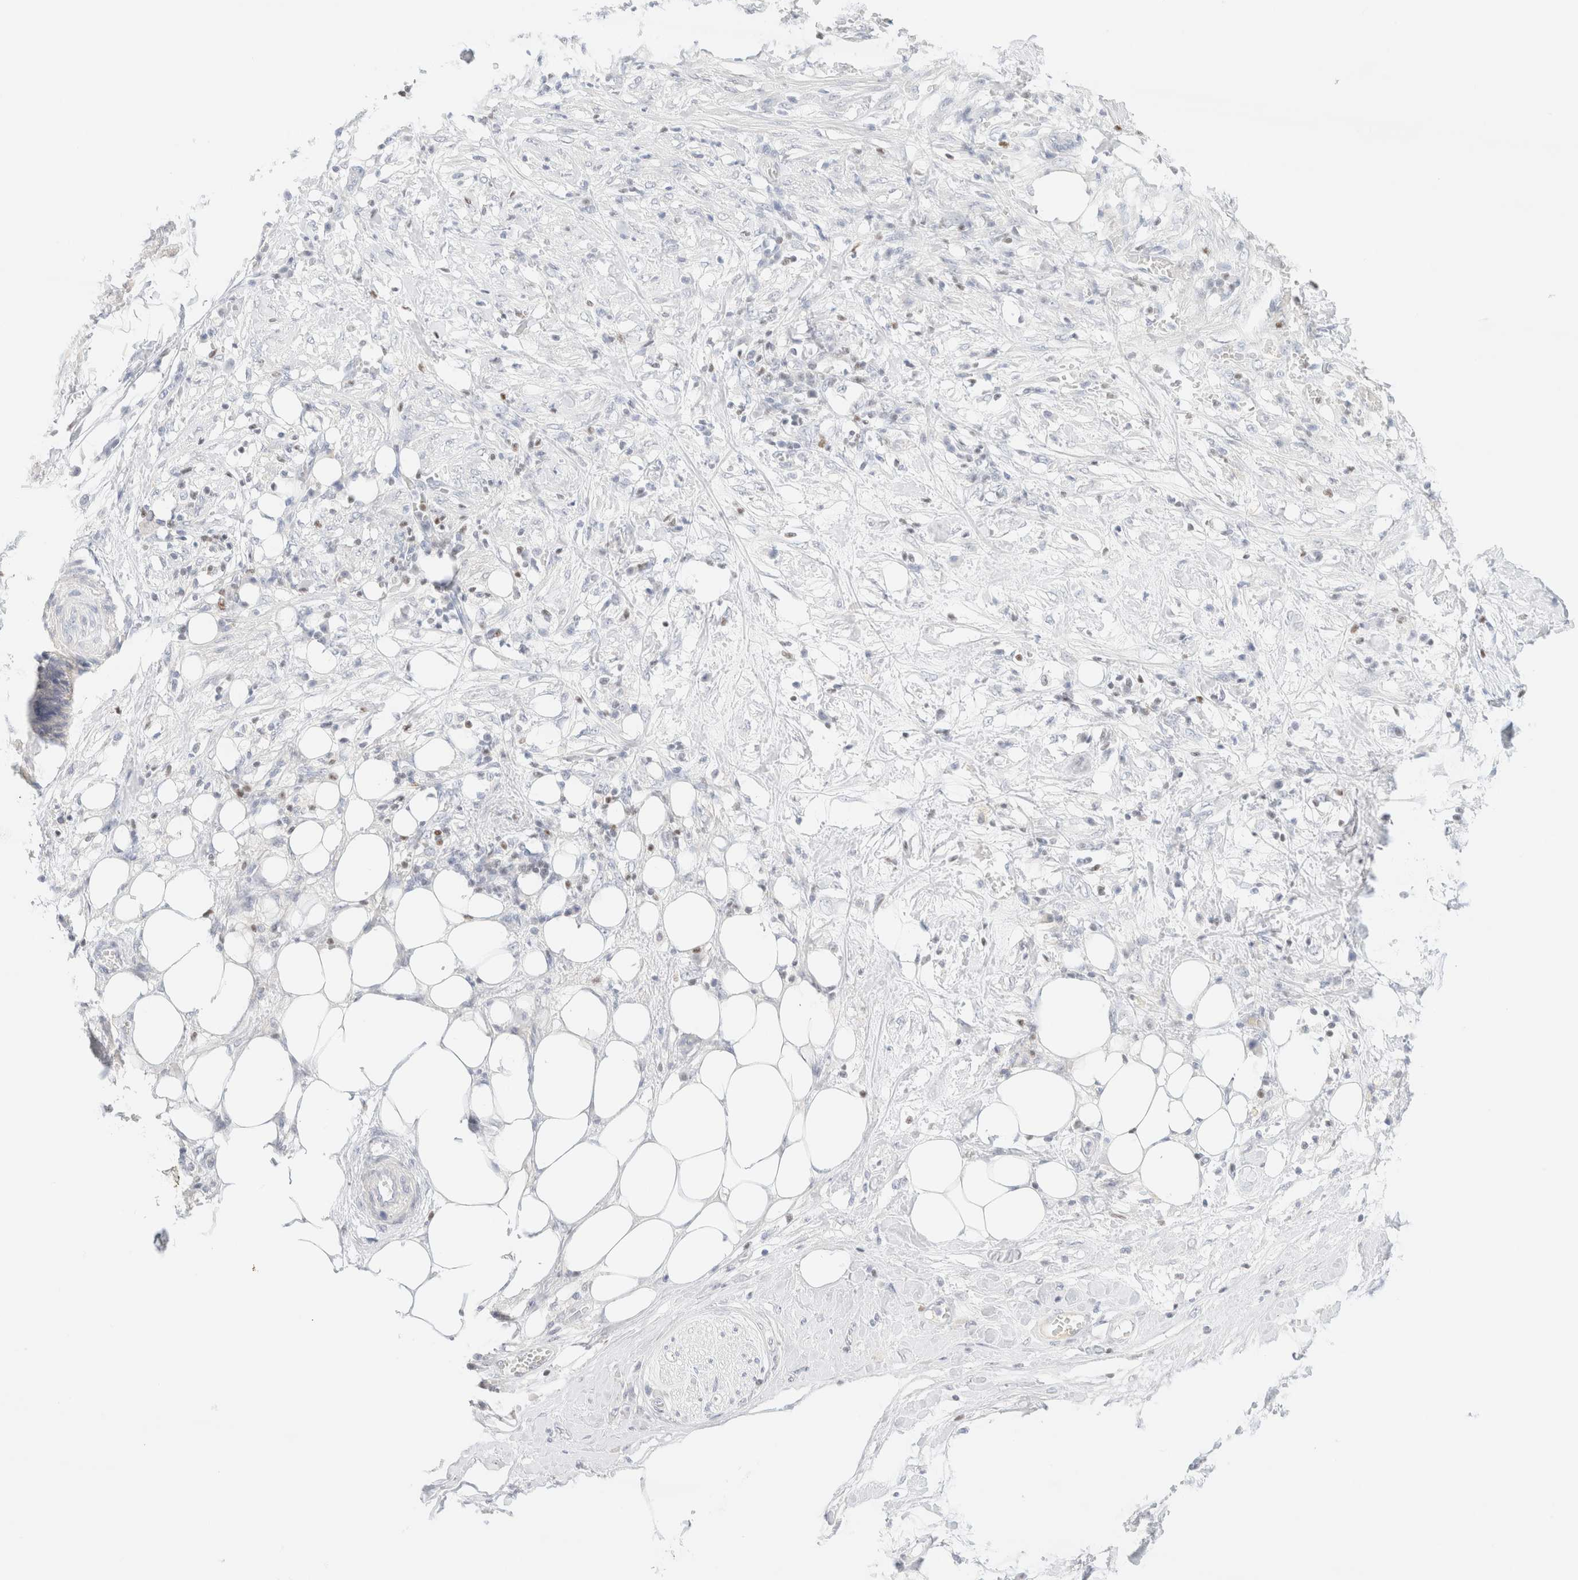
{"staining": {"intensity": "negative", "quantity": "none", "location": "none"}, "tissue": "pancreatic cancer", "cell_type": "Tumor cells", "image_type": "cancer", "snomed": [{"axis": "morphology", "description": "Adenocarcinoma, NOS"}, {"axis": "topography", "description": "Pancreas"}], "caption": "DAB immunohistochemical staining of human pancreatic cancer demonstrates no significant expression in tumor cells.", "gene": "IKZF3", "patient": {"sex": "female", "age": 78}}